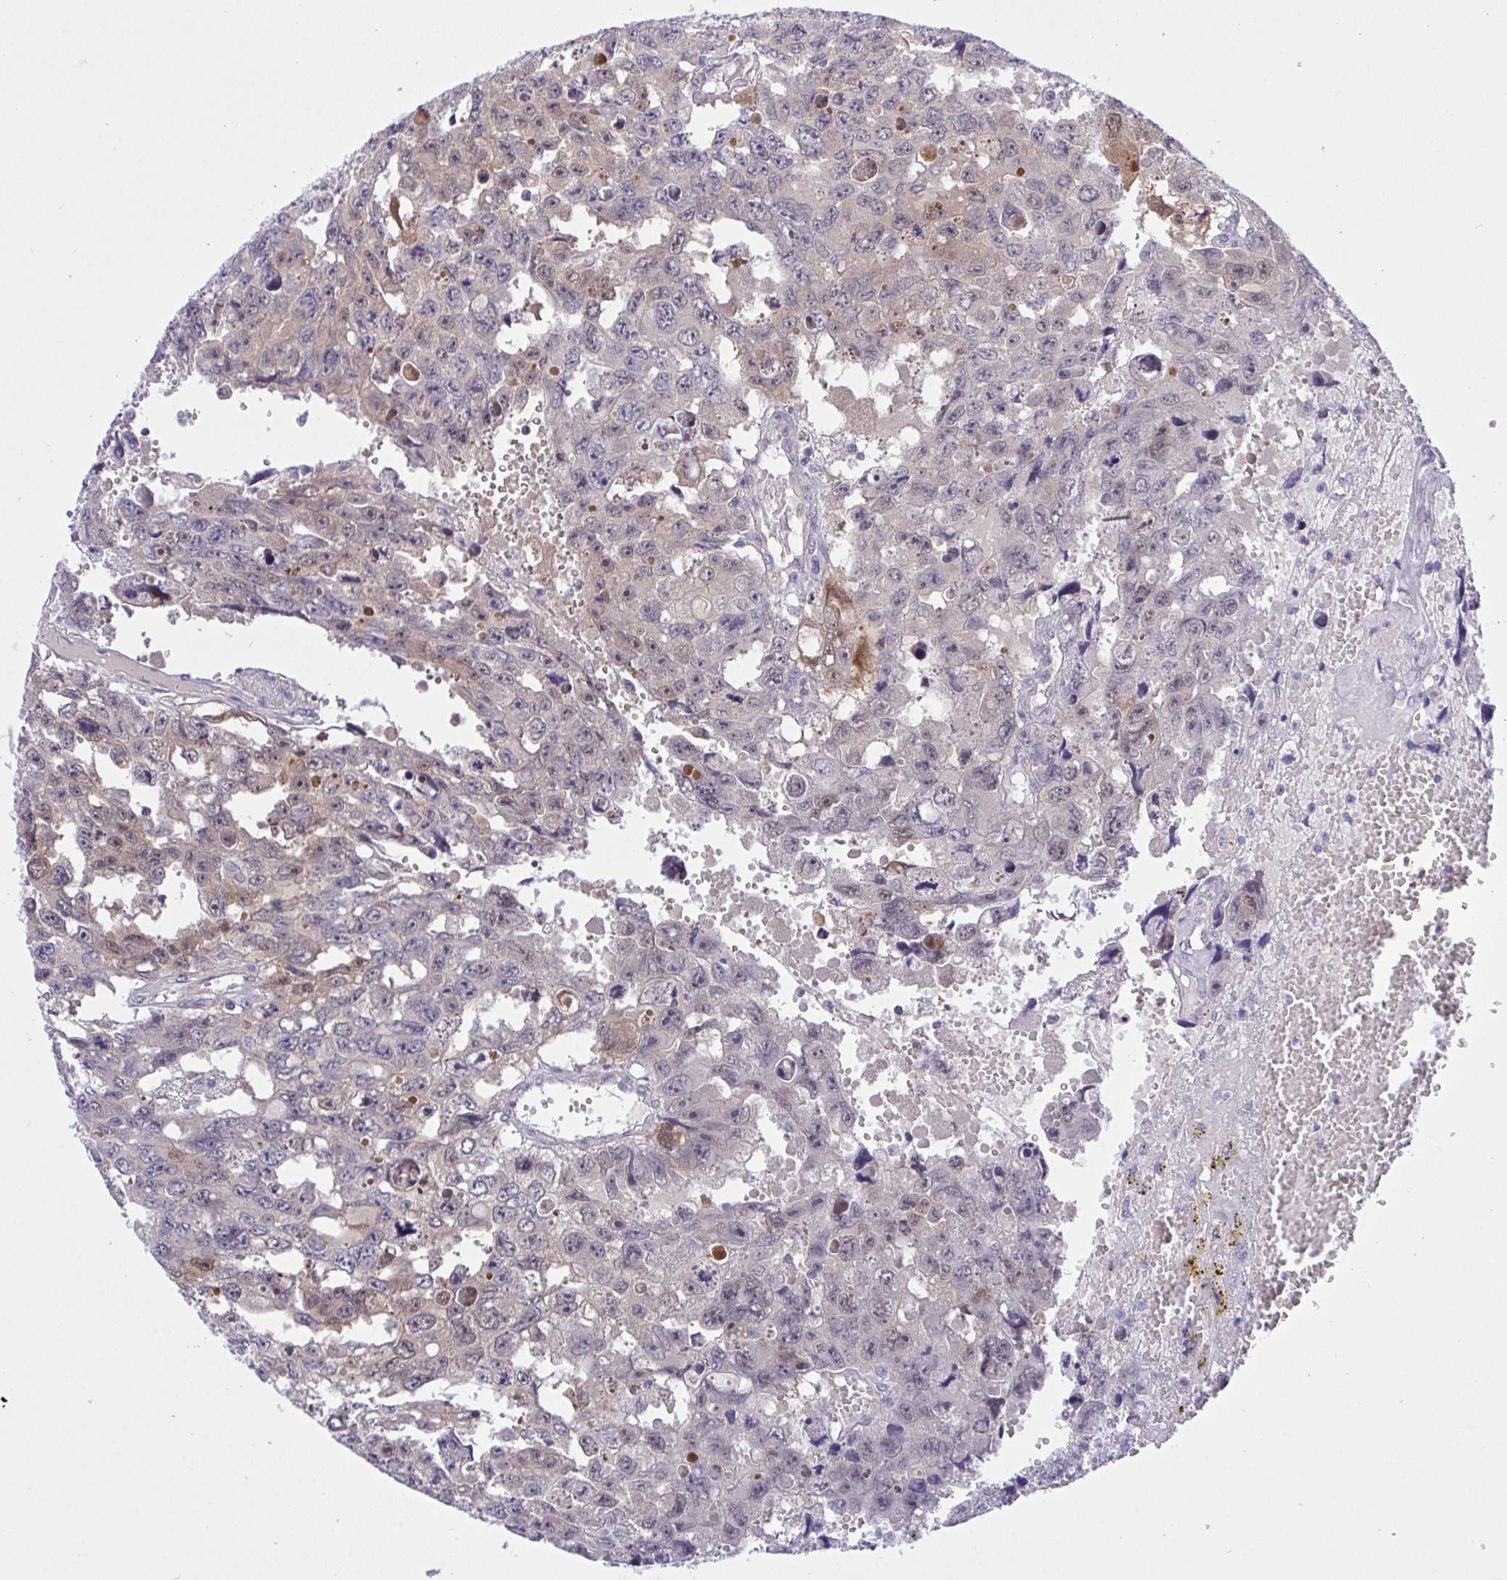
{"staining": {"intensity": "weak", "quantity": "<25%", "location": "cytoplasmic/membranous,nuclear"}, "tissue": "testis cancer", "cell_type": "Tumor cells", "image_type": "cancer", "snomed": [{"axis": "morphology", "description": "Seminoma, NOS"}, {"axis": "topography", "description": "Testis"}], "caption": "DAB immunohistochemical staining of human testis cancer reveals no significant positivity in tumor cells. The staining was performed using DAB (3,3'-diaminobenzidine) to visualize the protein expression in brown, while the nuclei were stained in blue with hematoxylin (Magnification: 20x).", "gene": "HOXD12", "patient": {"sex": "male", "age": 26}}